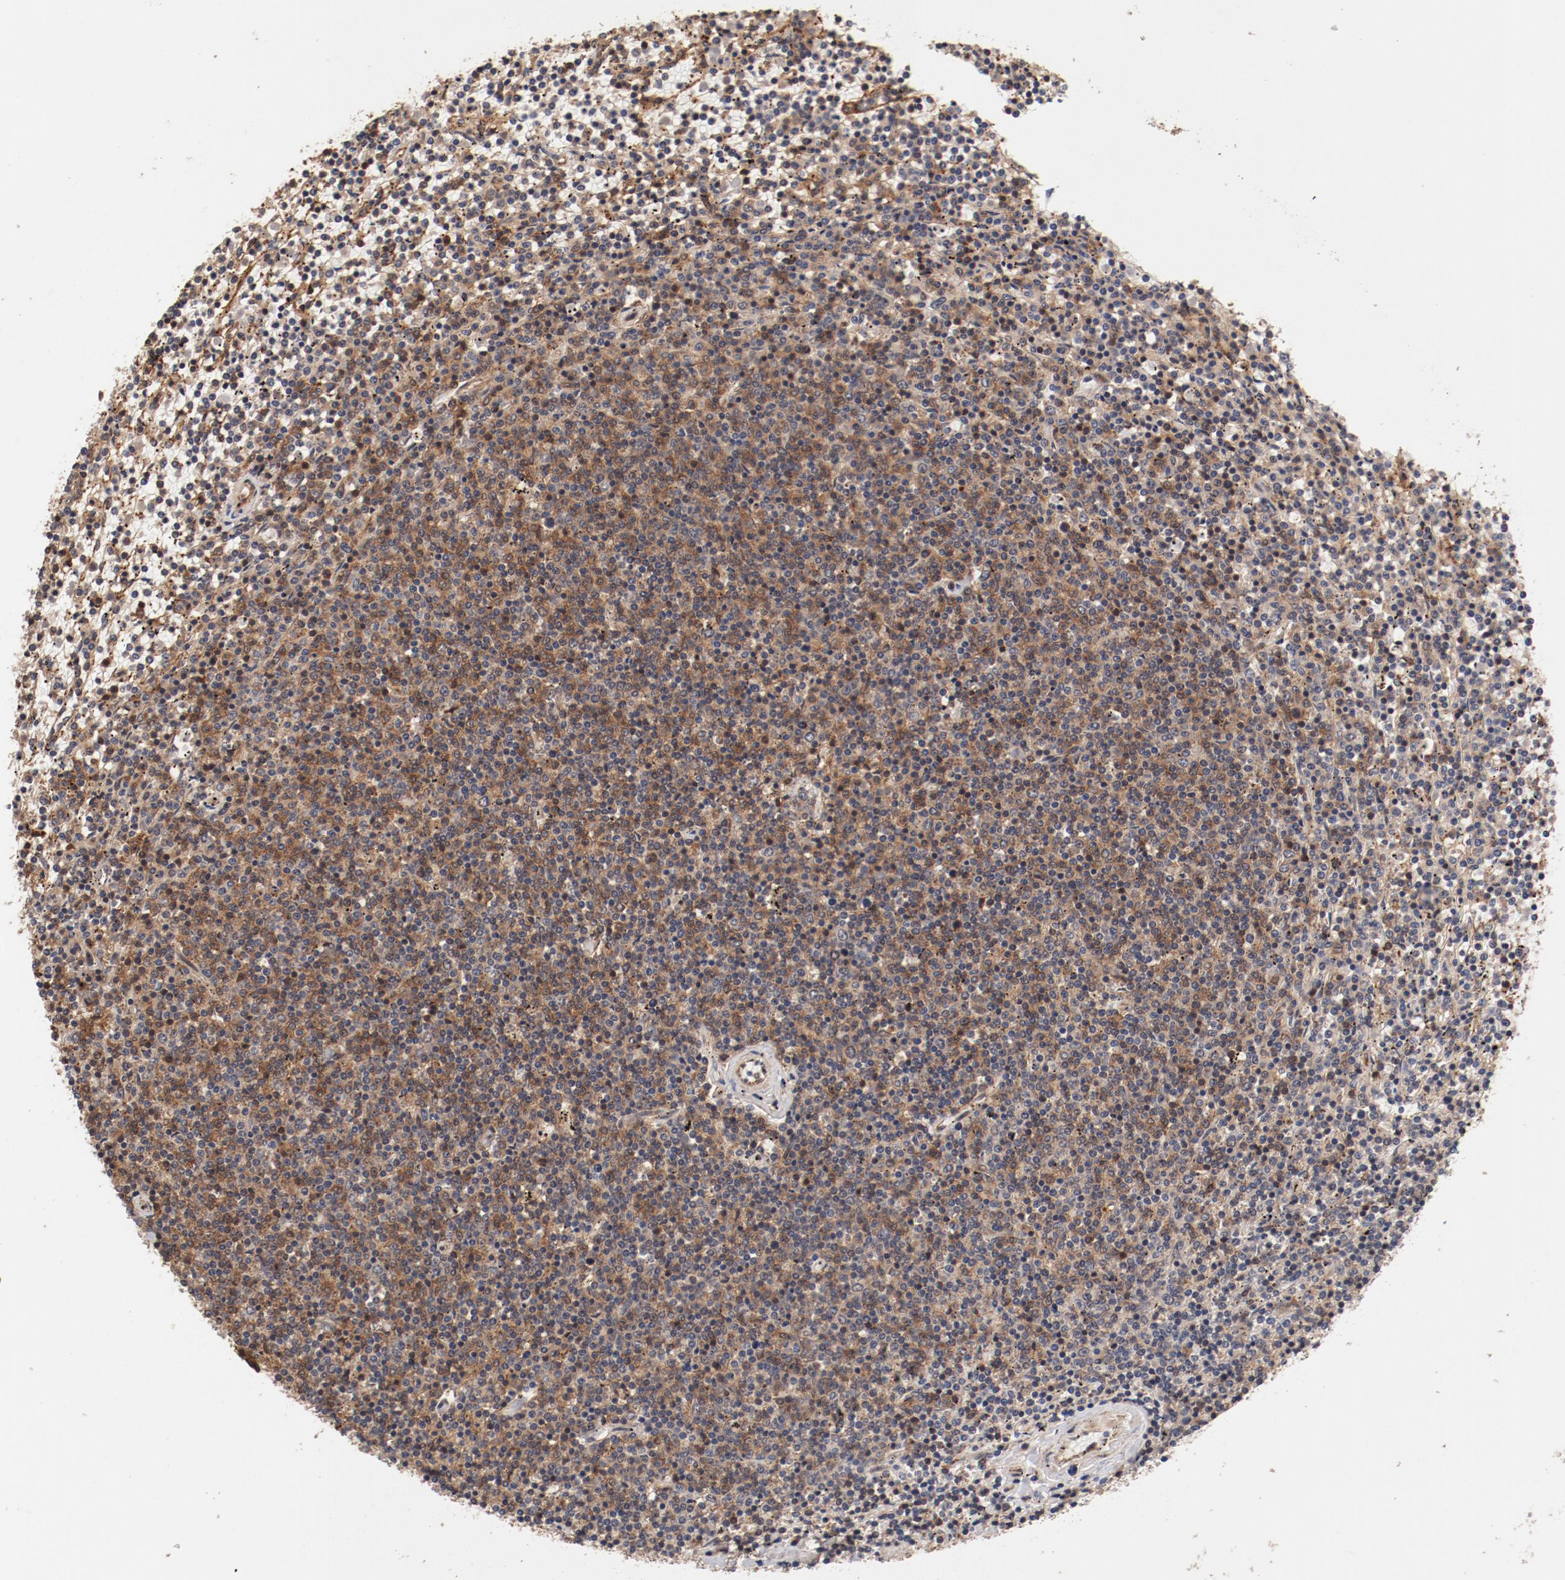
{"staining": {"intensity": "moderate", "quantity": ">75%", "location": "cytoplasmic/membranous"}, "tissue": "lymphoma", "cell_type": "Tumor cells", "image_type": "cancer", "snomed": [{"axis": "morphology", "description": "Malignant lymphoma, non-Hodgkin's type, Low grade"}, {"axis": "topography", "description": "Spleen"}], "caption": "Tumor cells display medium levels of moderate cytoplasmic/membranous expression in about >75% of cells in malignant lymphoma, non-Hodgkin's type (low-grade).", "gene": "GUF1", "patient": {"sex": "female", "age": 50}}